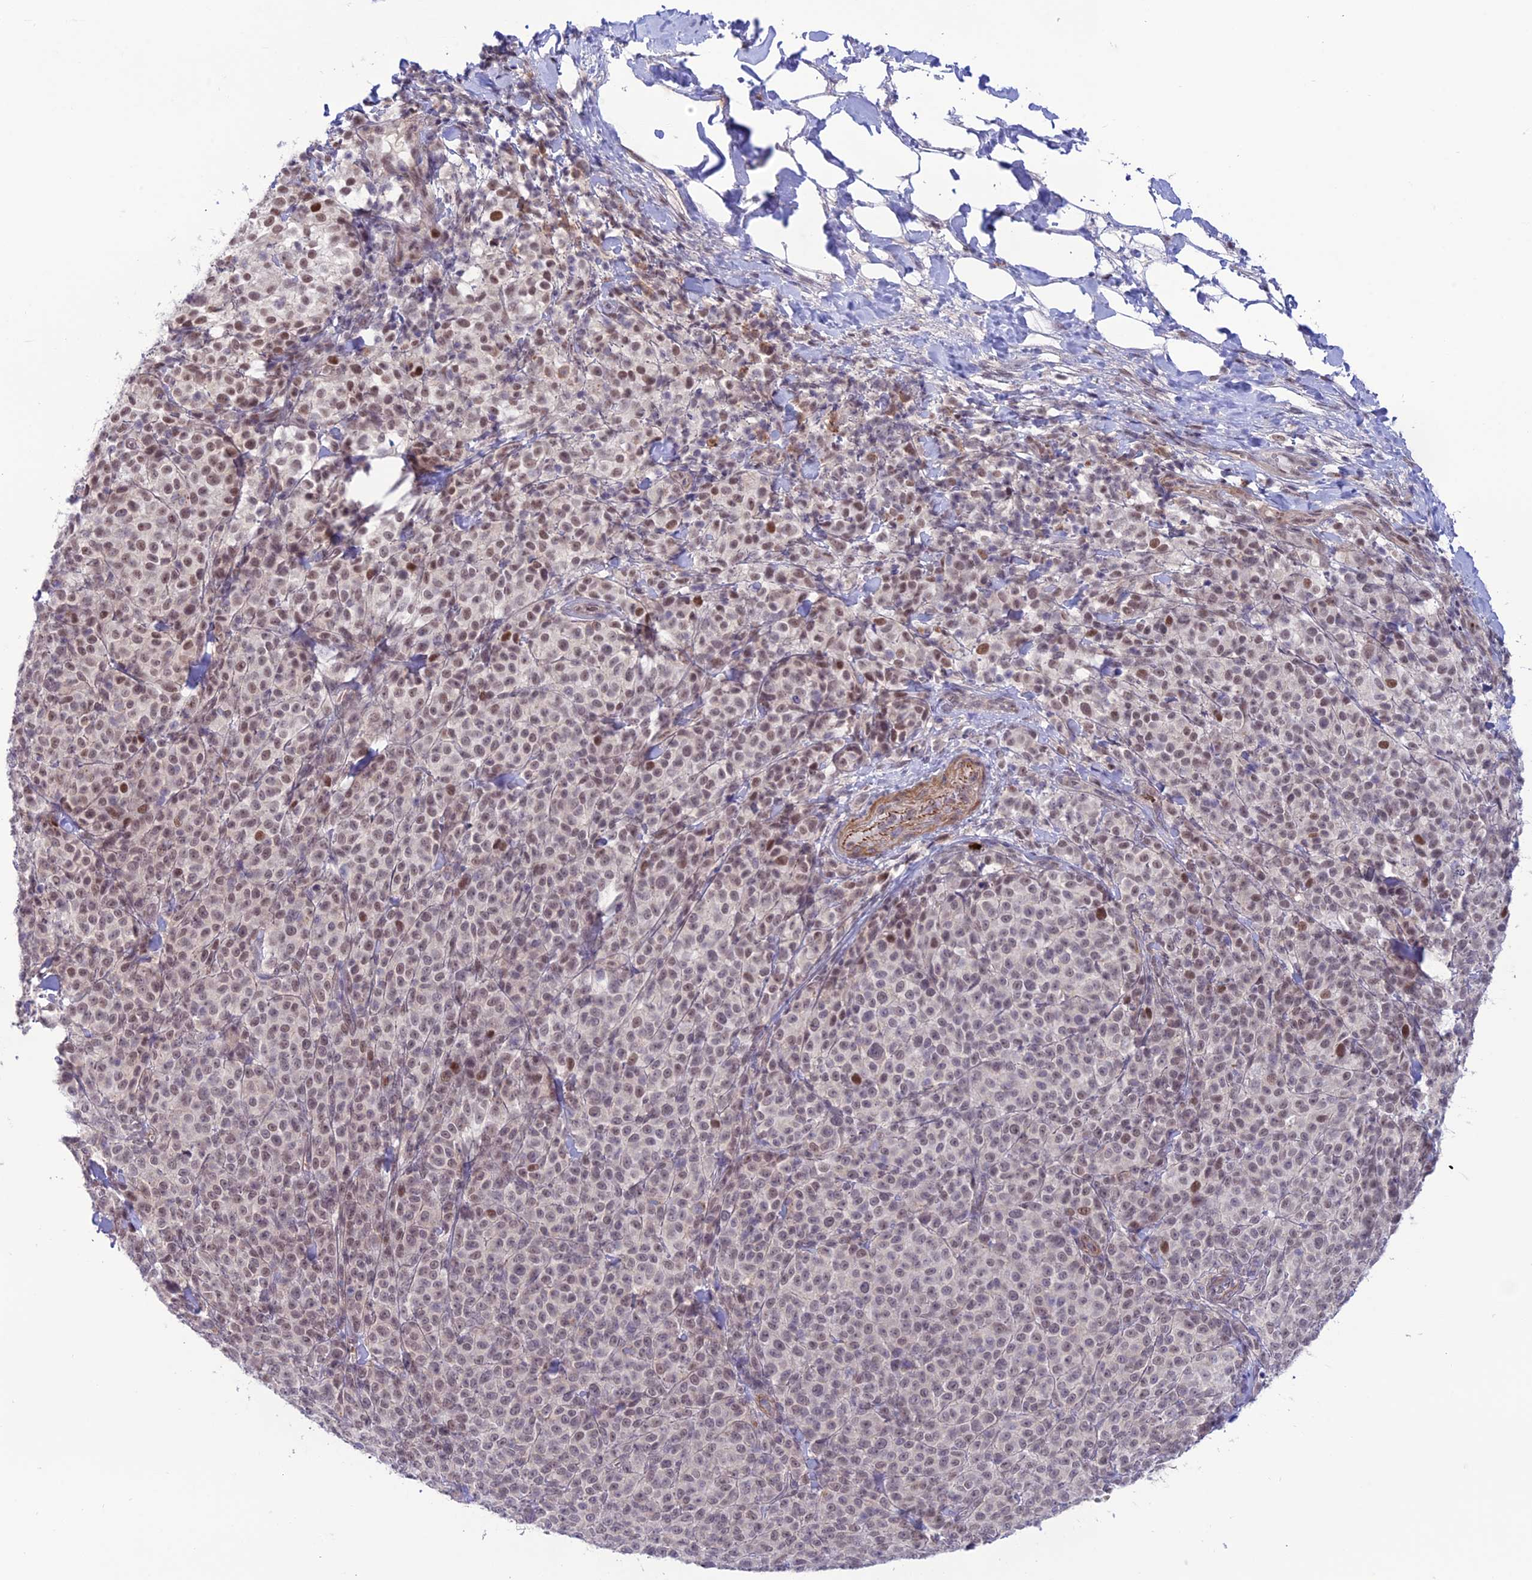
{"staining": {"intensity": "moderate", "quantity": "<25%", "location": "nuclear"}, "tissue": "melanoma", "cell_type": "Tumor cells", "image_type": "cancer", "snomed": [{"axis": "morphology", "description": "Normal tissue, NOS"}, {"axis": "morphology", "description": "Malignant melanoma, NOS"}, {"axis": "topography", "description": "Skin"}], "caption": "This is an image of immunohistochemistry staining of melanoma, which shows moderate positivity in the nuclear of tumor cells.", "gene": "COL6A6", "patient": {"sex": "female", "age": 34}}